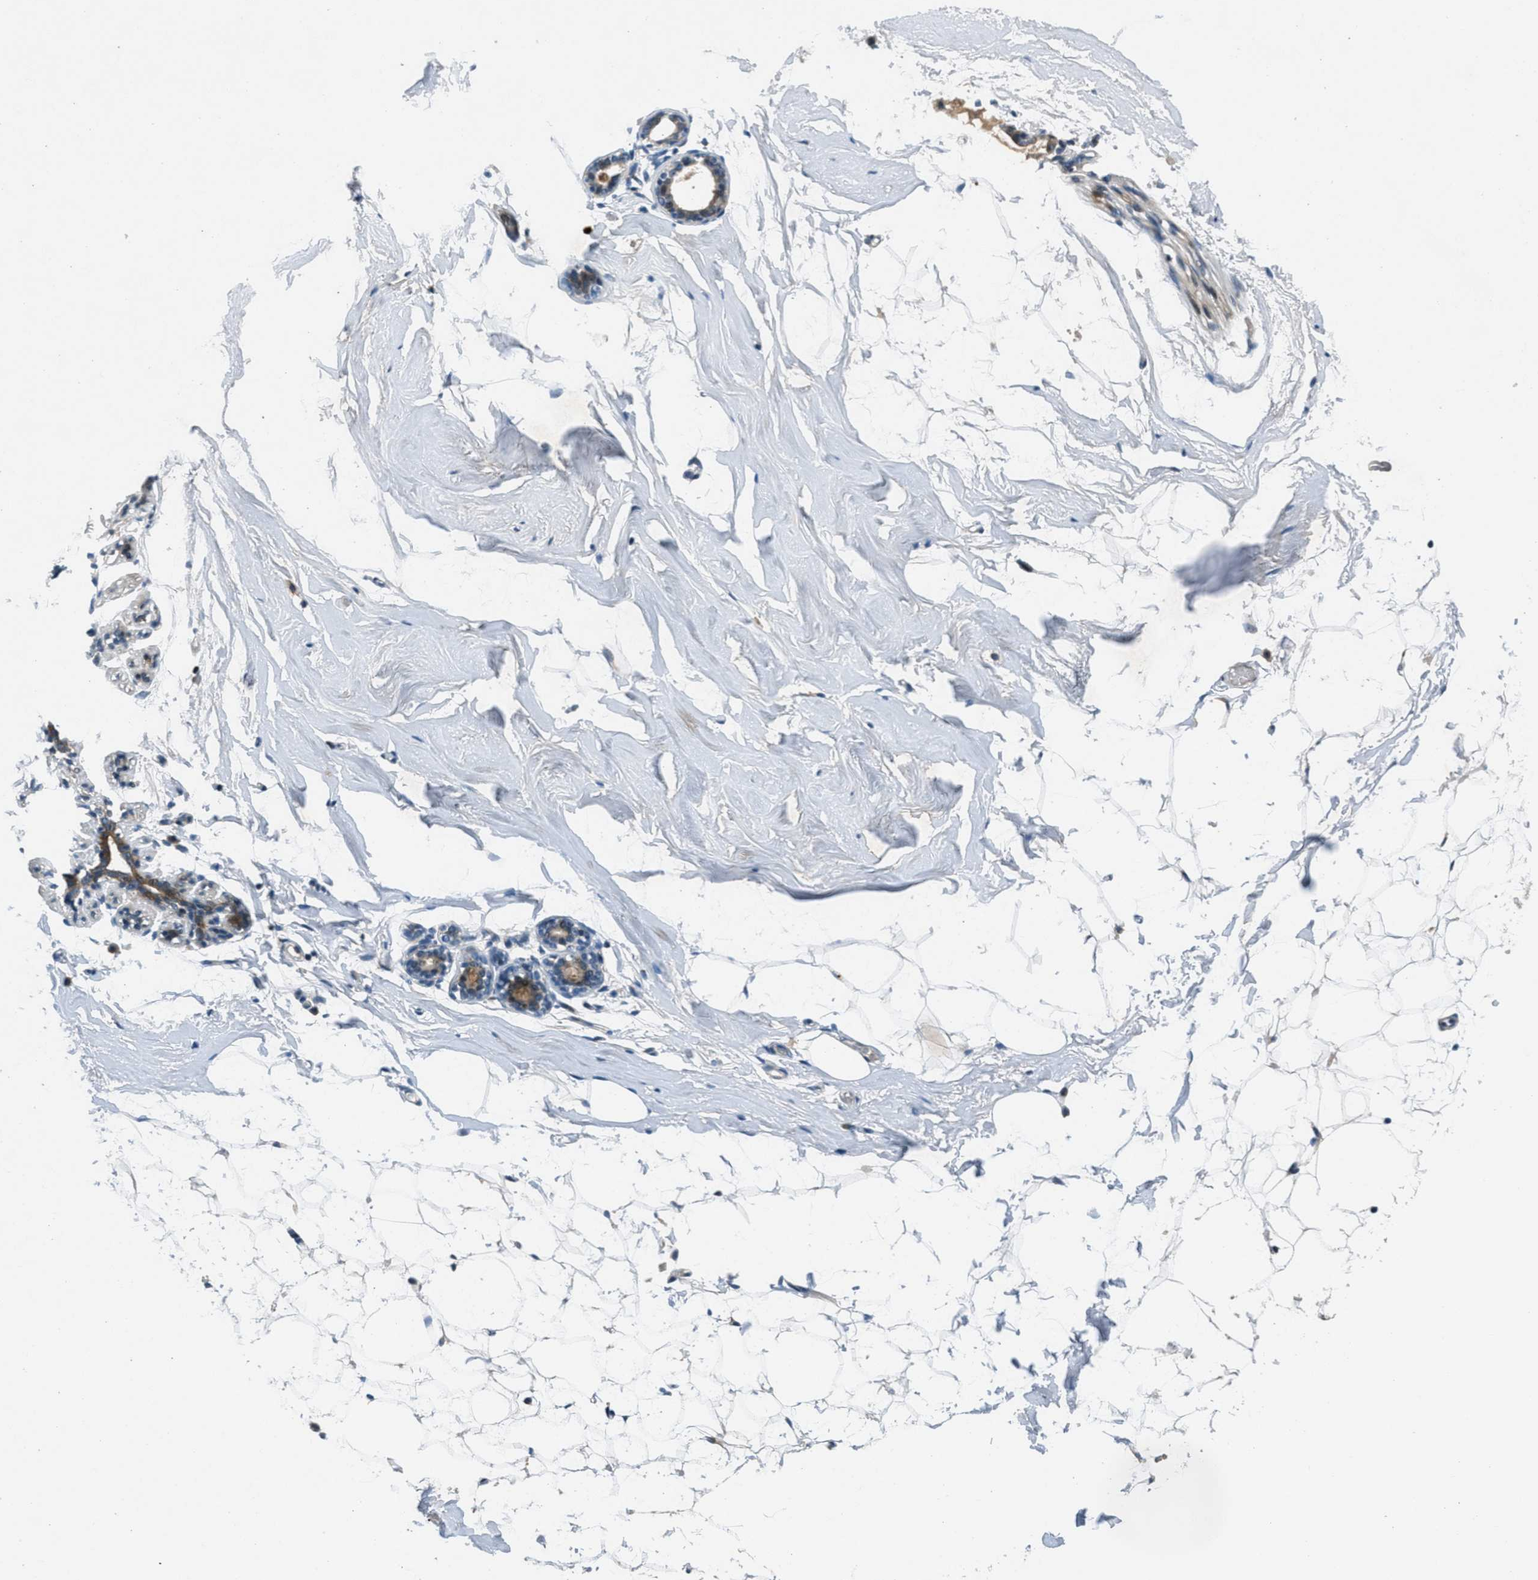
{"staining": {"intensity": "negative", "quantity": "none", "location": "none"}, "tissue": "adipose tissue", "cell_type": "Adipocytes", "image_type": "normal", "snomed": [{"axis": "morphology", "description": "Normal tissue, NOS"}, {"axis": "topography", "description": "Breast"}, {"axis": "topography", "description": "Soft tissue"}], "caption": "IHC of unremarkable adipose tissue demonstrates no staining in adipocytes. (Stains: DAB immunohistochemistry with hematoxylin counter stain, Microscopy: brightfield microscopy at high magnification).", "gene": "CLEC2D", "patient": {"sex": "female", "age": 75}}